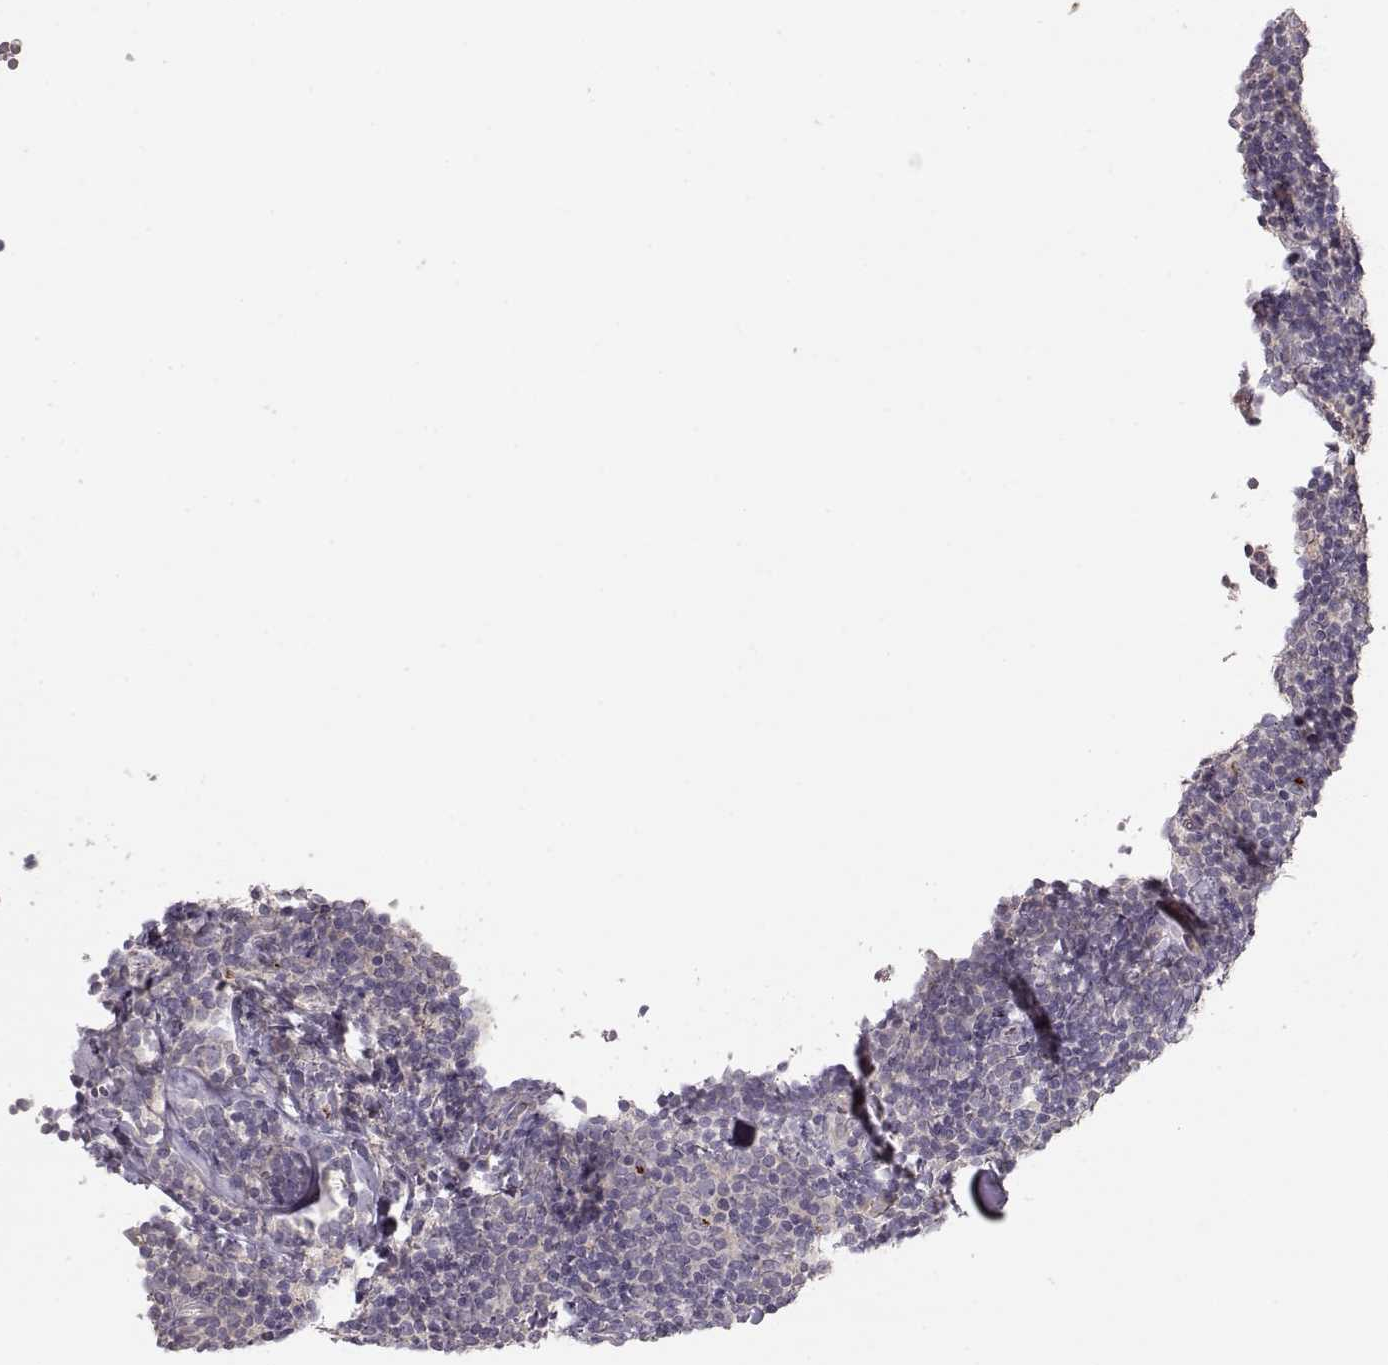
{"staining": {"intensity": "negative", "quantity": "none", "location": "none"}, "tissue": "lymphoma", "cell_type": "Tumor cells", "image_type": "cancer", "snomed": [{"axis": "morphology", "description": "Malignant lymphoma, non-Hodgkin's type, Low grade"}, {"axis": "topography", "description": "Lymph node"}], "caption": "This is an IHC image of human lymphoma. There is no positivity in tumor cells.", "gene": "ARHGAP8", "patient": {"sex": "female", "age": 56}}